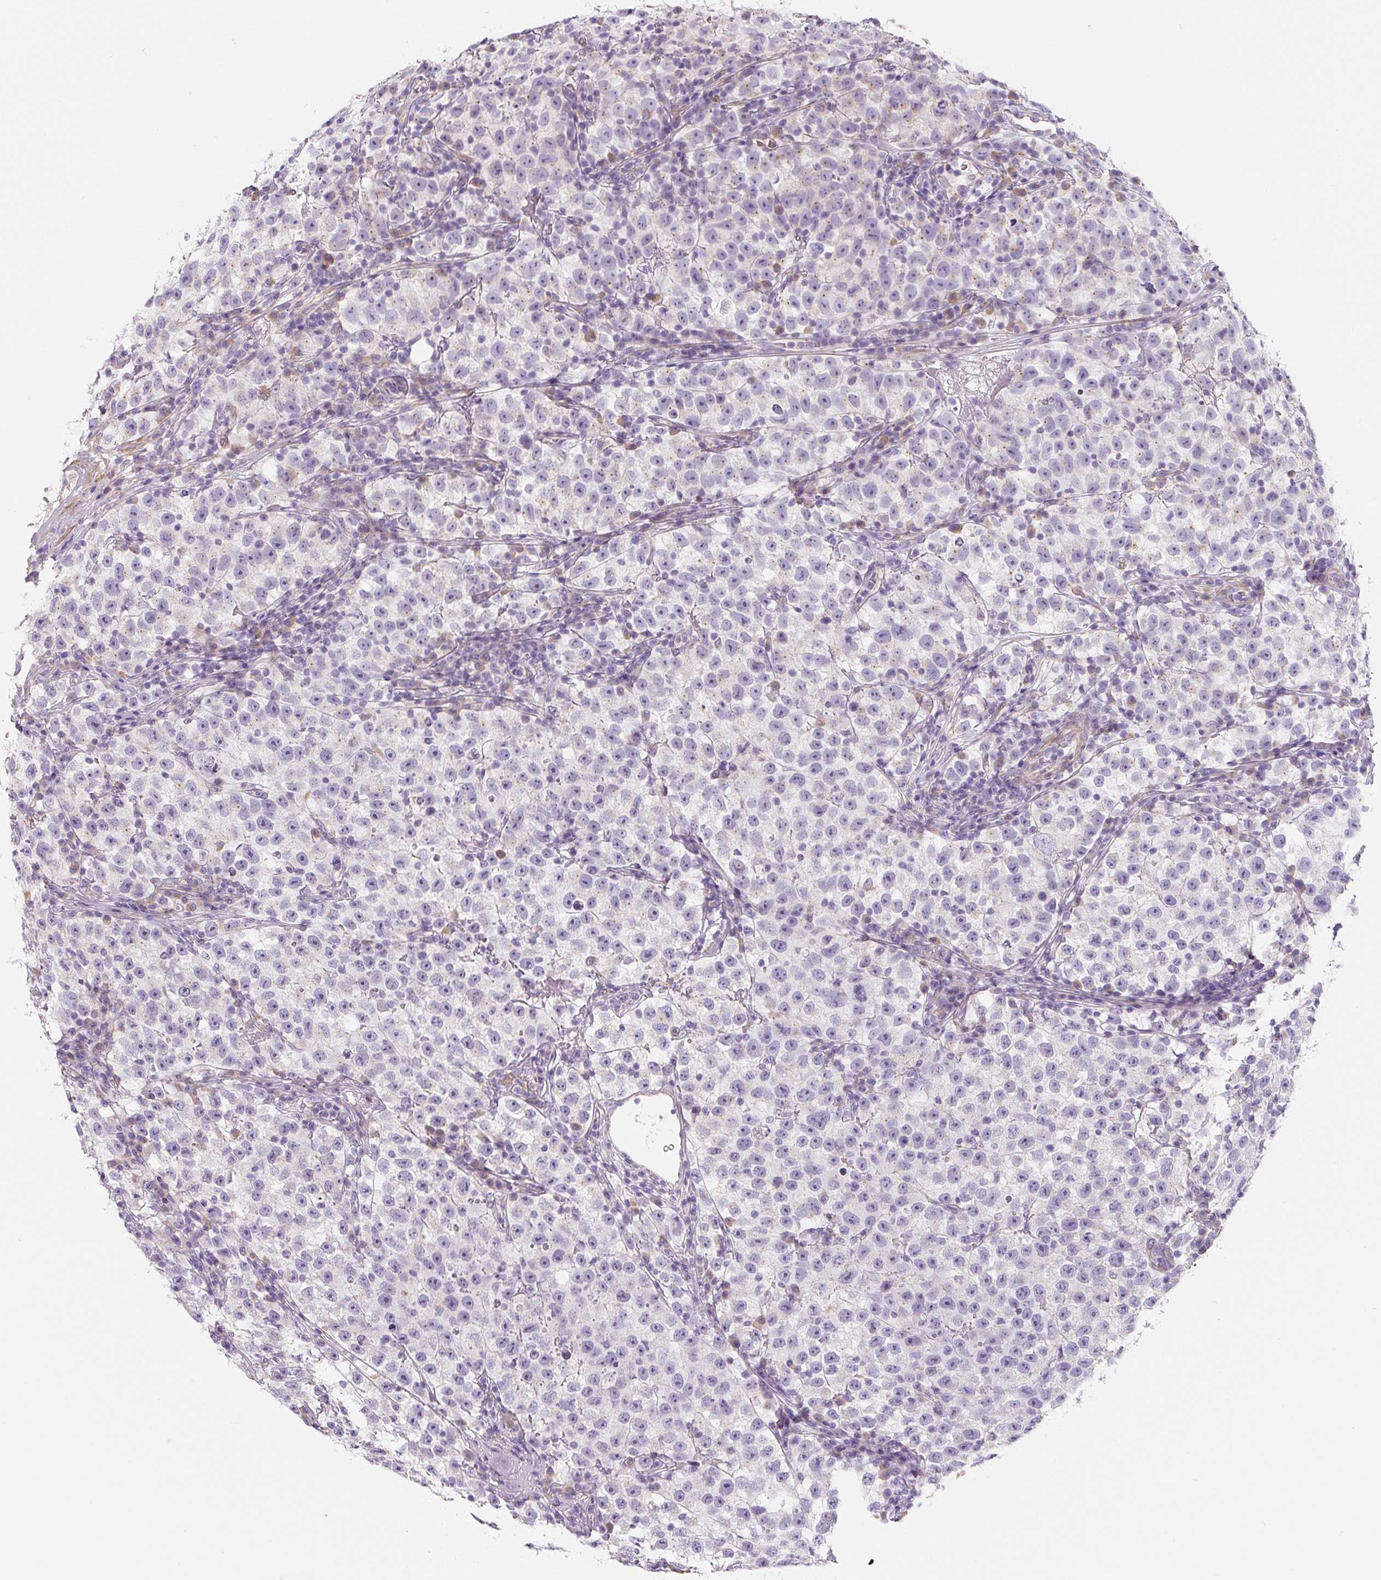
{"staining": {"intensity": "negative", "quantity": "none", "location": "none"}, "tissue": "testis cancer", "cell_type": "Tumor cells", "image_type": "cancer", "snomed": [{"axis": "morphology", "description": "Seminoma, NOS"}, {"axis": "topography", "description": "Testis"}], "caption": "Tumor cells show no significant protein positivity in testis seminoma. Brightfield microscopy of IHC stained with DAB (brown) and hematoxylin (blue), captured at high magnification.", "gene": "PWWP3B", "patient": {"sex": "male", "age": 22}}